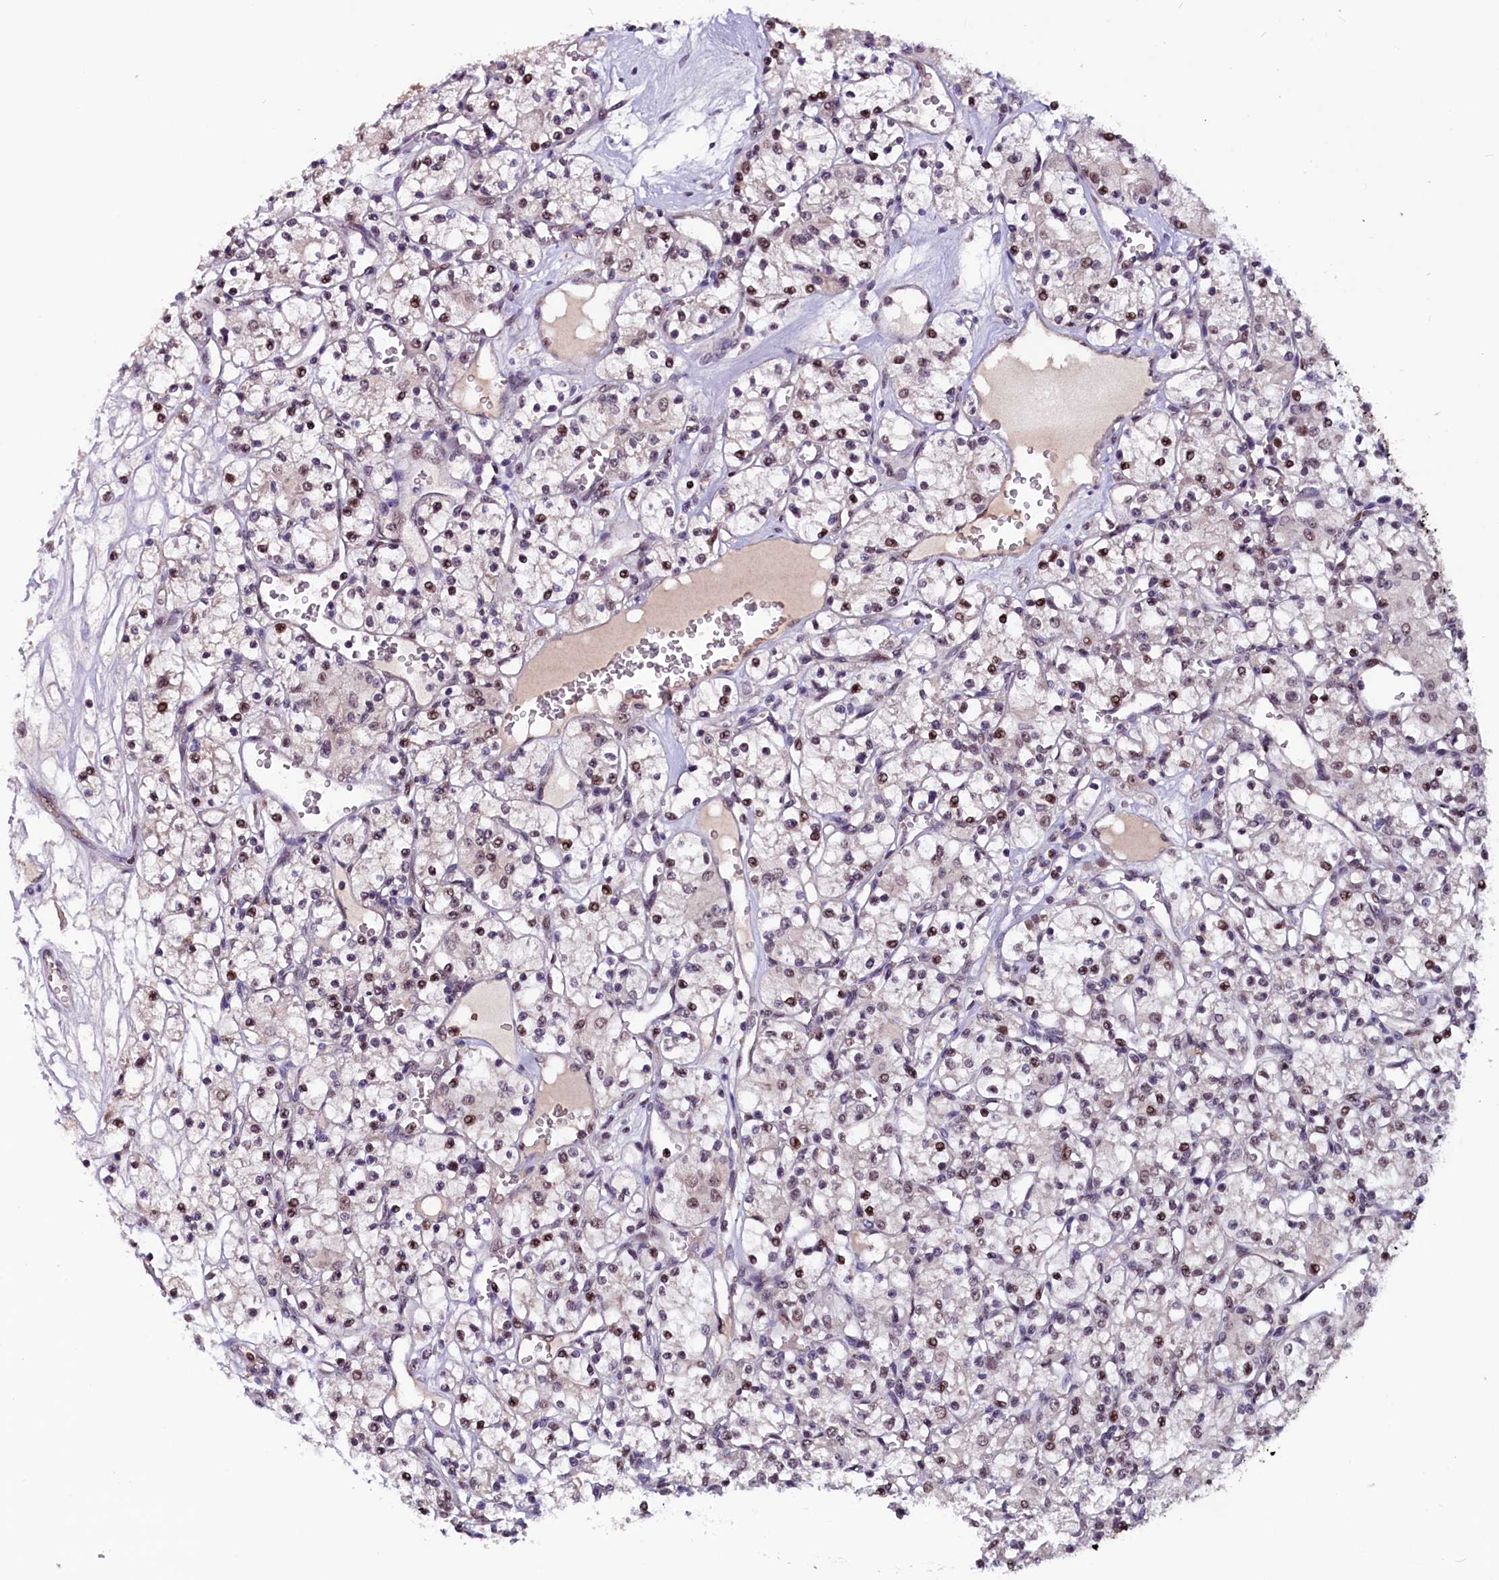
{"staining": {"intensity": "moderate", "quantity": "25%-75%", "location": "nuclear"}, "tissue": "renal cancer", "cell_type": "Tumor cells", "image_type": "cancer", "snomed": [{"axis": "morphology", "description": "Adenocarcinoma, NOS"}, {"axis": "topography", "description": "Kidney"}], "caption": "A brown stain labels moderate nuclear expression of a protein in adenocarcinoma (renal) tumor cells.", "gene": "RNMT", "patient": {"sex": "female", "age": 59}}